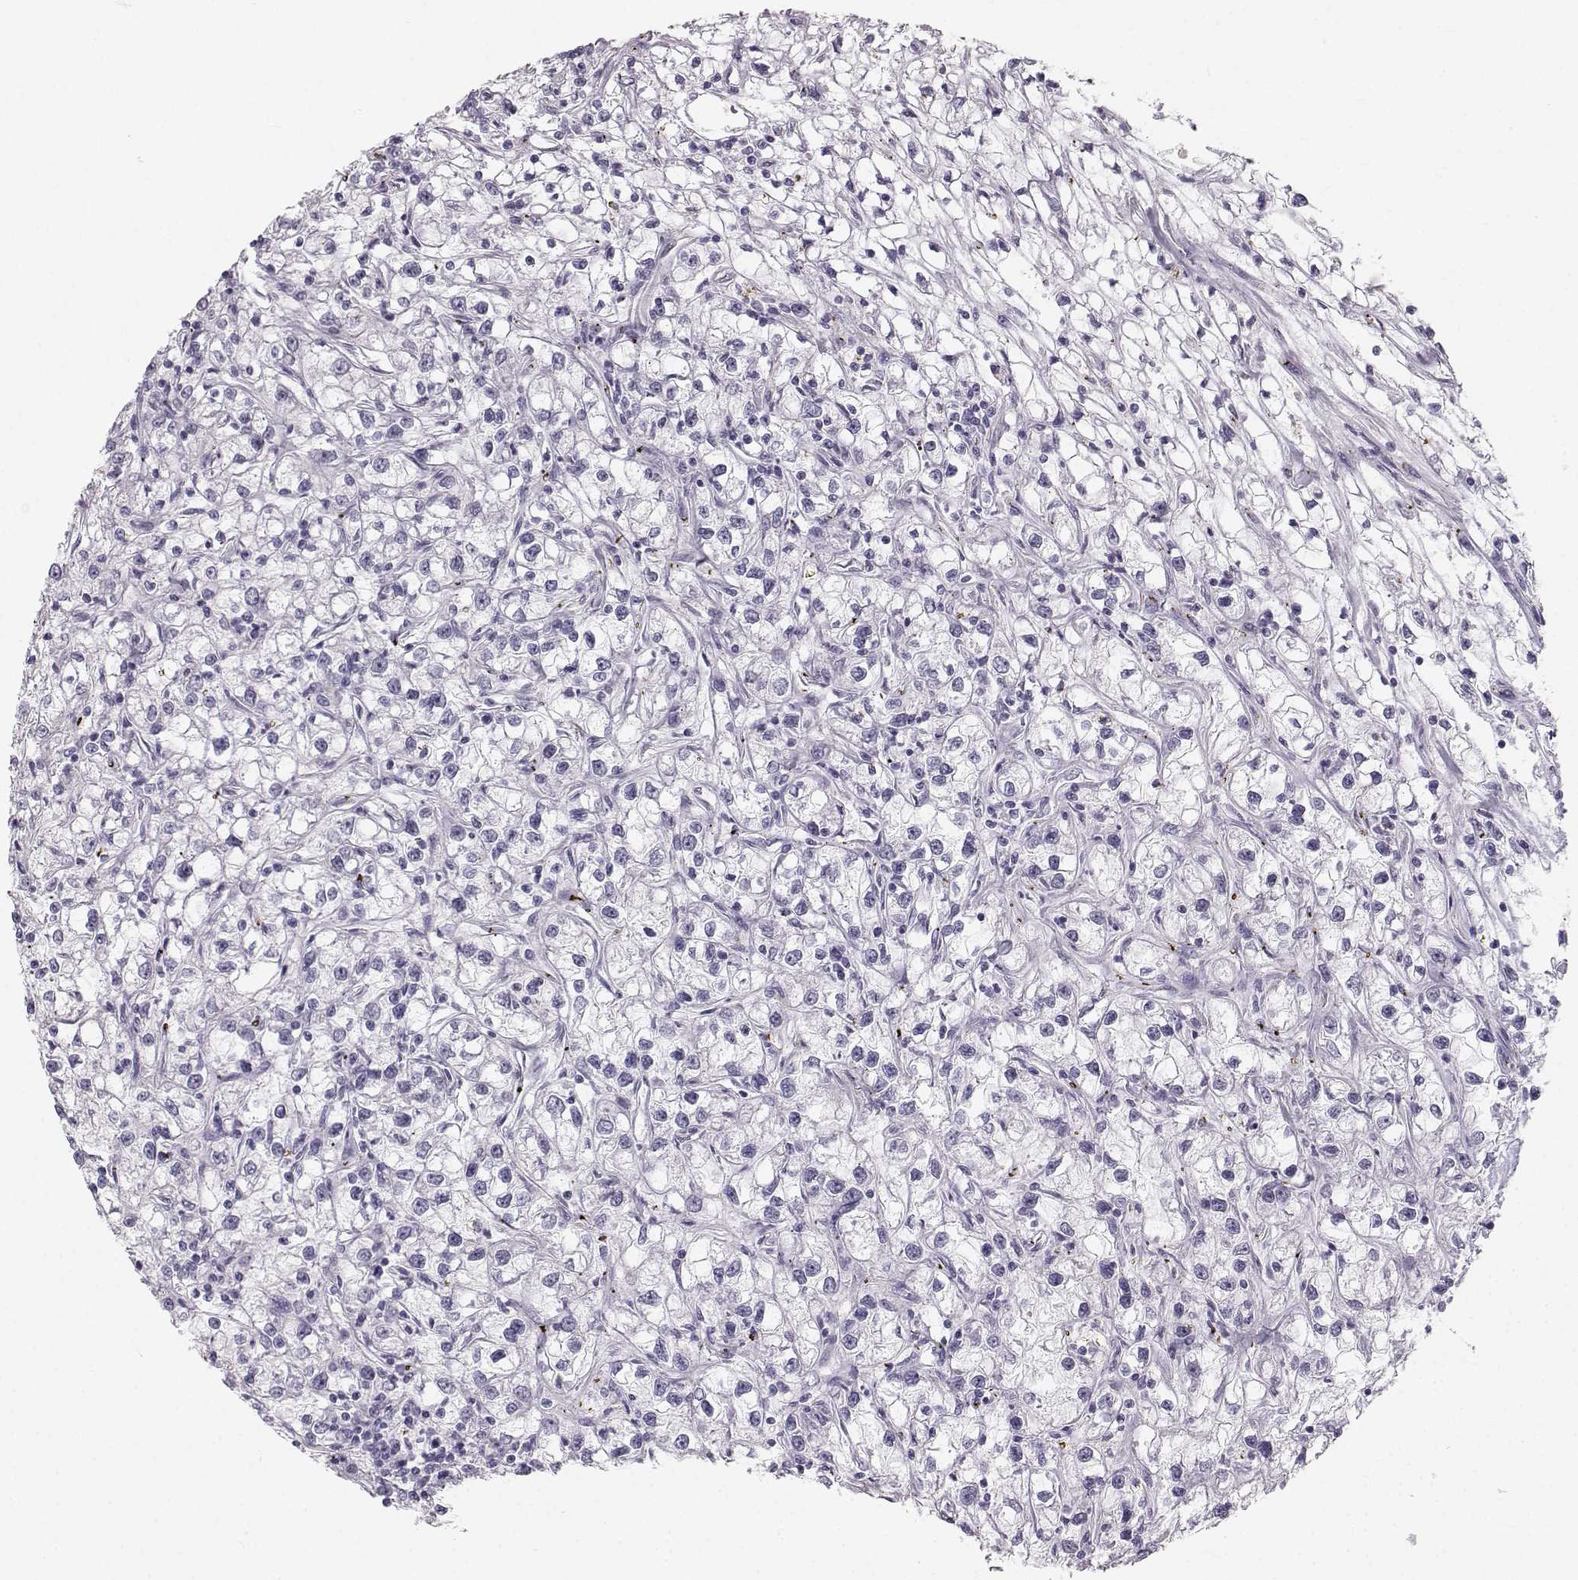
{"staining": {"intensity": "negative", "quantity": "none", "location": "none"}, "tissue": "renal cancer", "cell_type": "Tumor cells", "image_type": "cancer", "snomed": [{"axis": "morphology", "description": "Adenocarcinoma, NOS"}, {"axis": "topography", "description": "Kidney"}], "caption": "Adenocarcinoma (renal) stained for a protein using immunohistochemistry (IHC) demonstrates no expression tumor cells.", "gene": "OIP5", "patient": {"sex": "female", "age": 59}}